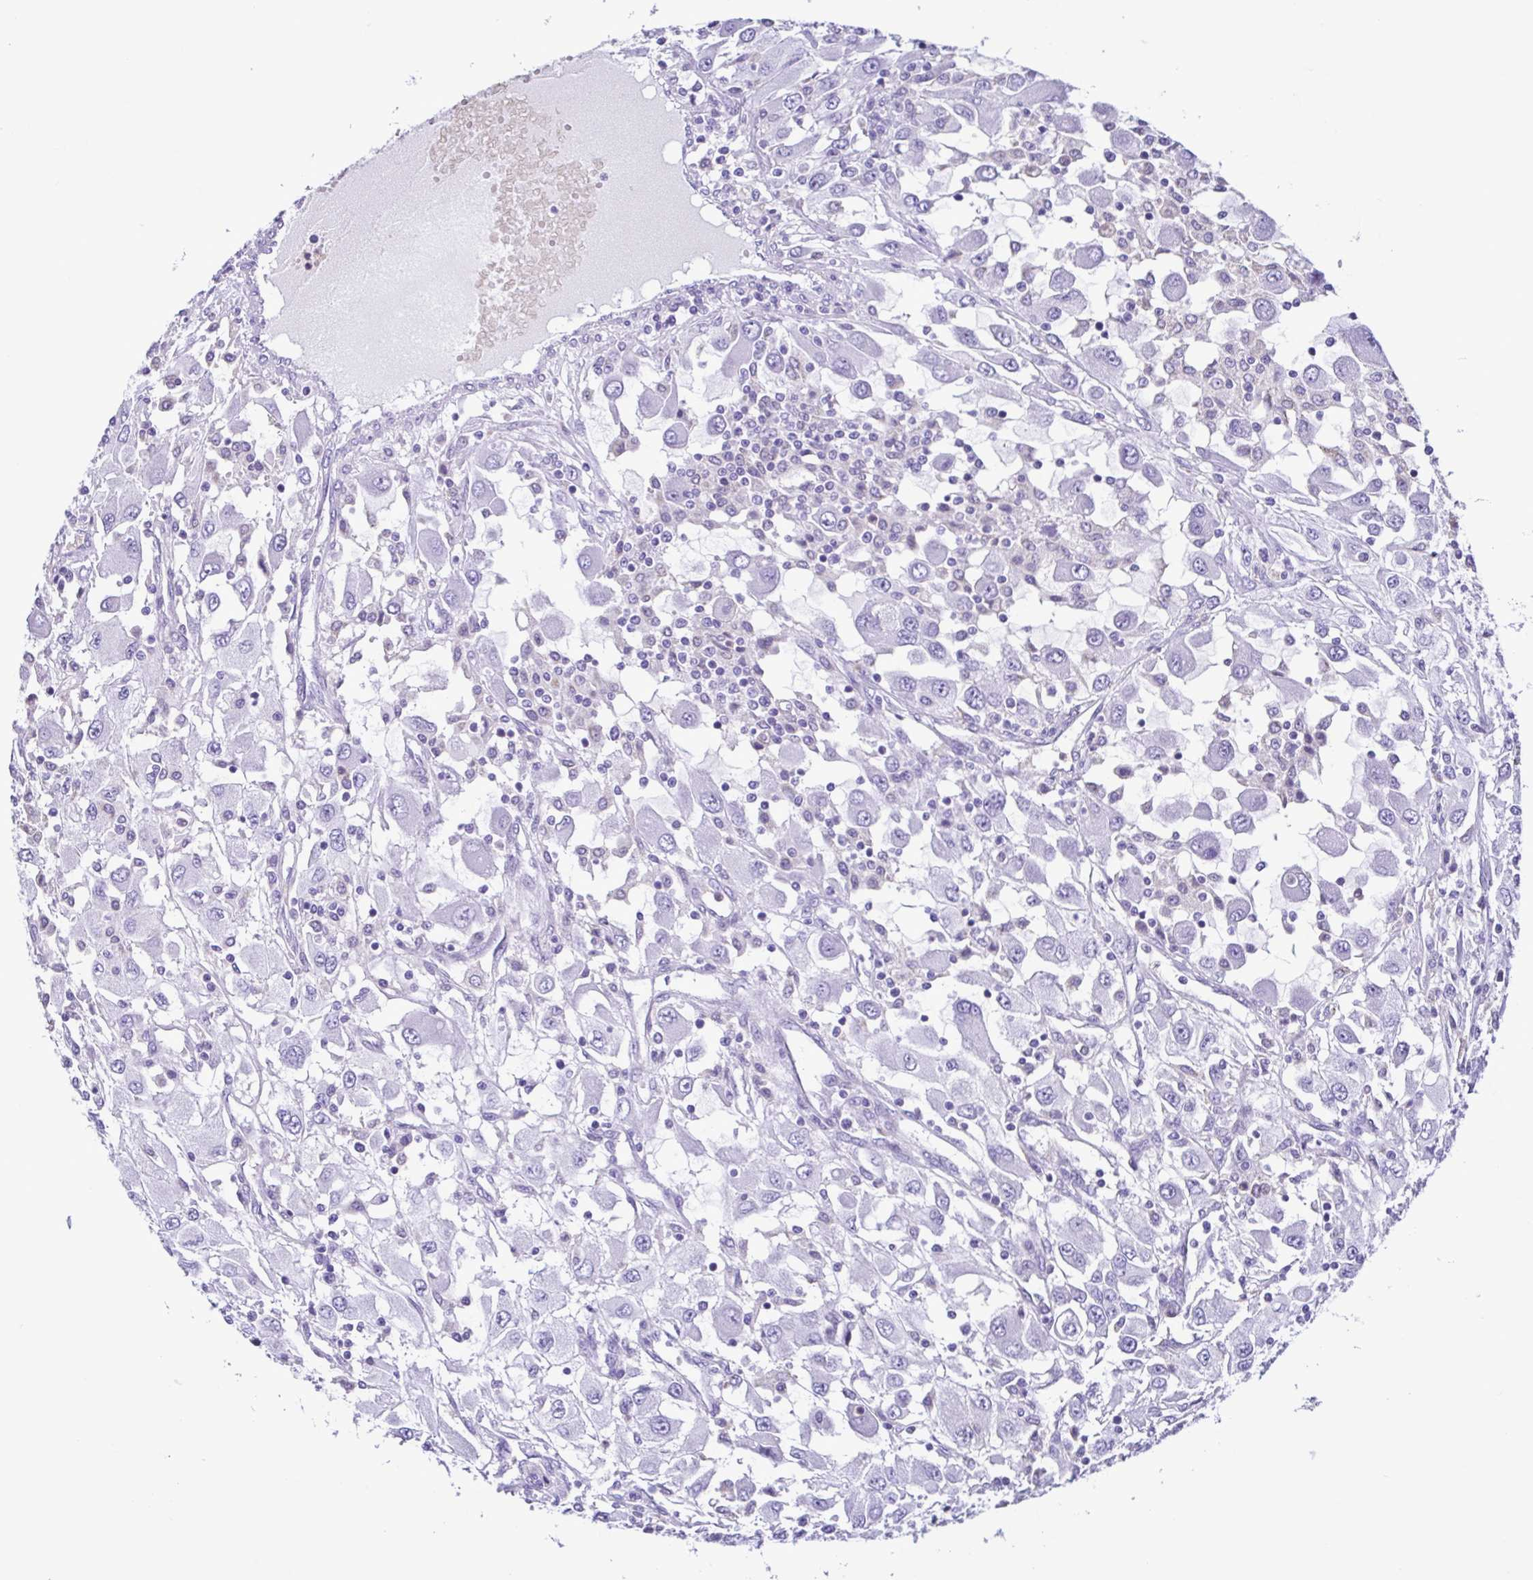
{"staining": {"intensity": "negative", "quantity": "none", "location": "none"}, "tissue": "renal cancer", "cell_type": "Tumor cells", "image_type": "cancer", "snomed": [{"axis": "morphology", "description": "Adenocarcinoma, NOS"}, {"axis": "topography", "description": "Kidney"}], "caption": "Tumor cells are negative for brown protein staining in renal cancer.", "gene": "CBY2", "patient": {"sex": "female", "age": 67}}